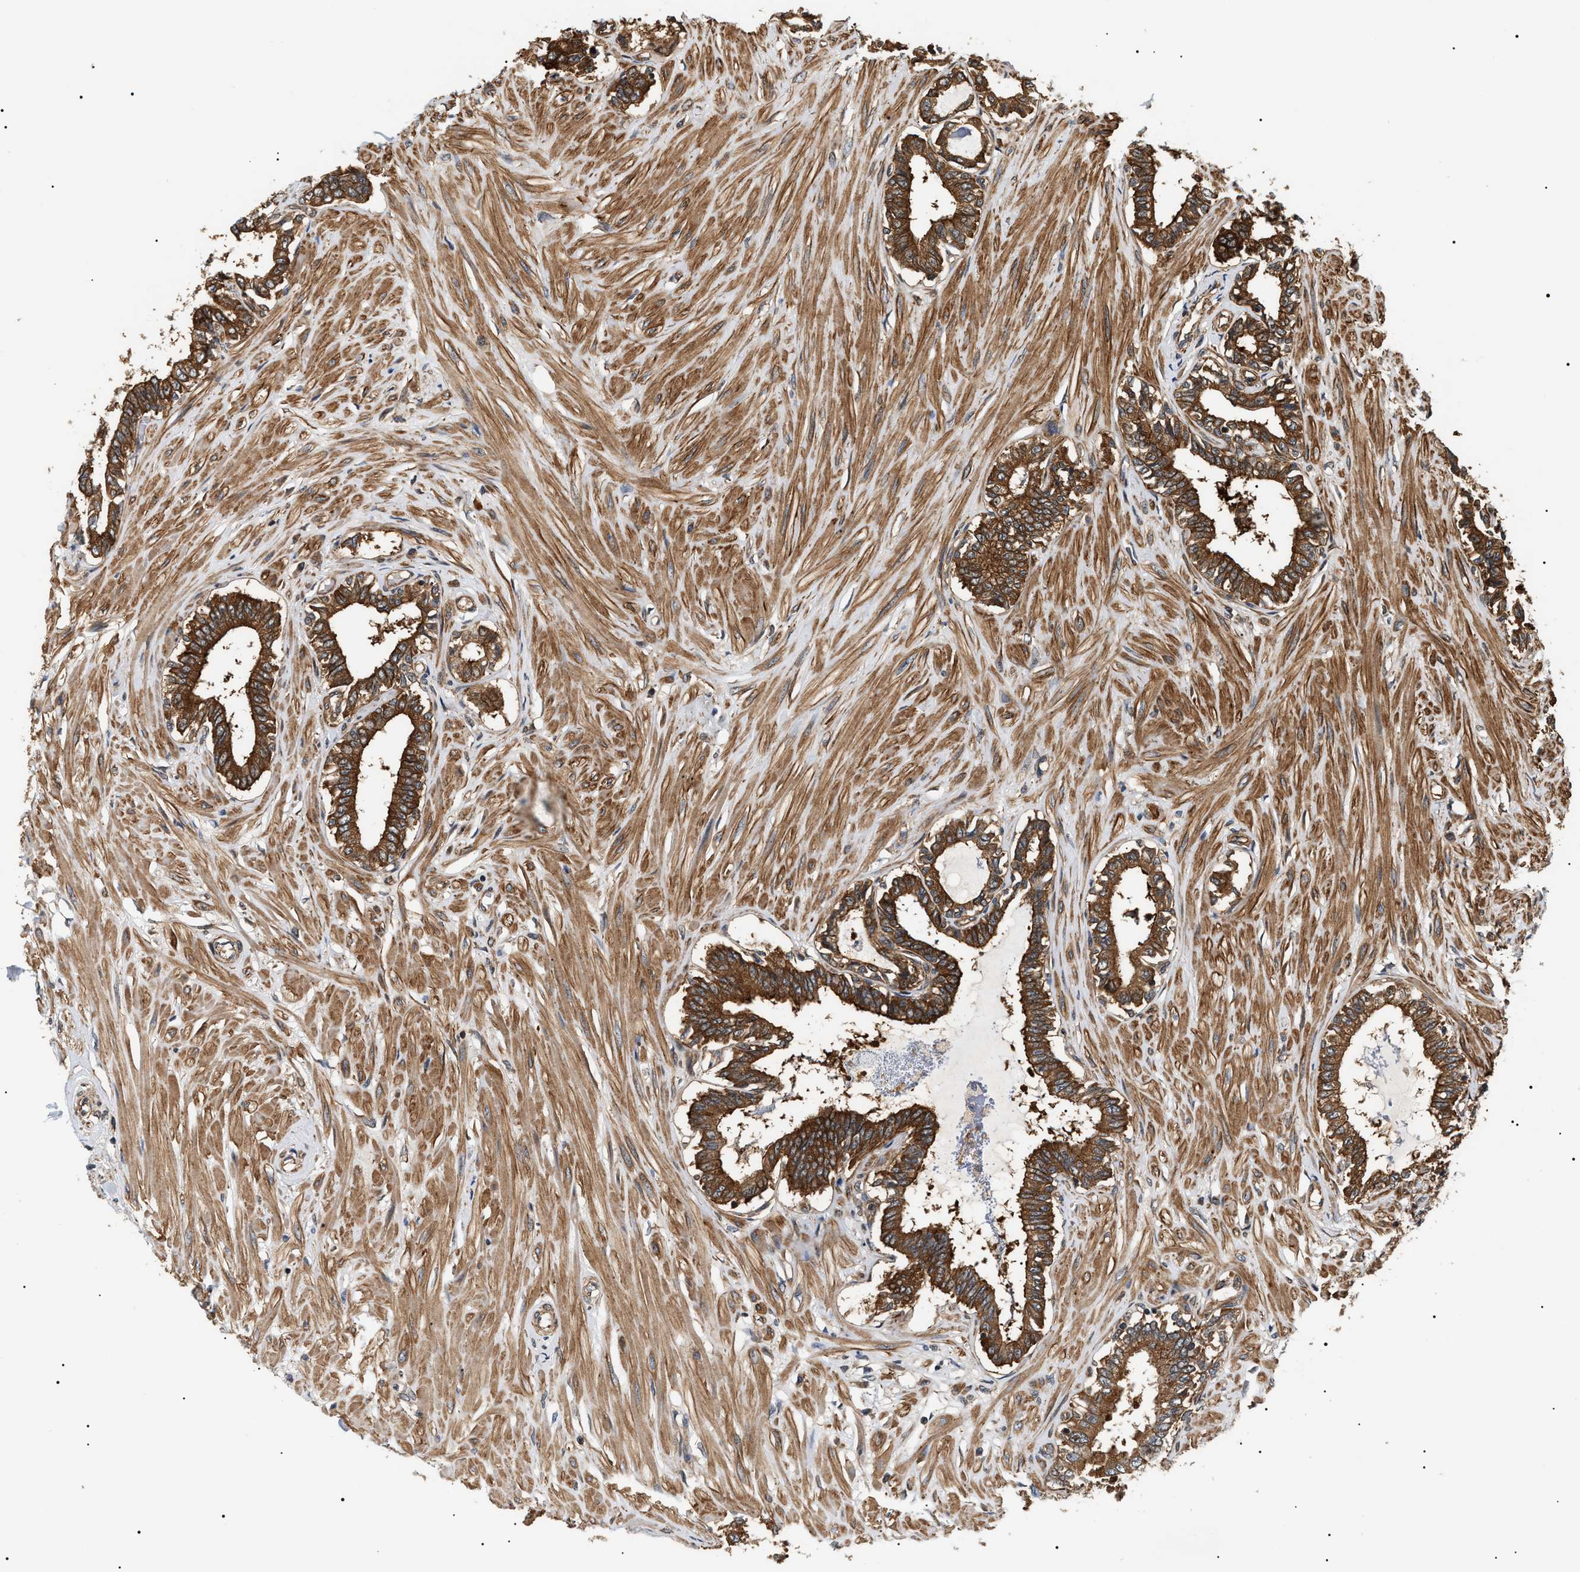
{"staining": {"intensity": "strong", "quantity": ">75%", "location": "cytoplasmic/membranous"}, "tissue": "seminal vesicle", "cell_type": "Glandular cells", "image_type": "normal", "snomed": [{"axis": "morphology", "description": "Normal tissue, NOS"}, {"axis": "morphology", "description": "Adenocarcinoma, High grade"}, {"axis": "topography", "description": "Prostate"}, {"axis": "topography", "description": "Seminal veicle"}], "caption": "DAB immunohistochemical staining of normal seminal vesicle shows strong cytoplasmic/membranous protein positivity in approximately >75% of glandular cells. Immunohistochemistry (ihc) stains the protein of interest in brown and the nuclei are stained blue.", "gene": "SH3GLB2", "patient": {"sex": "male", "age": 55}}